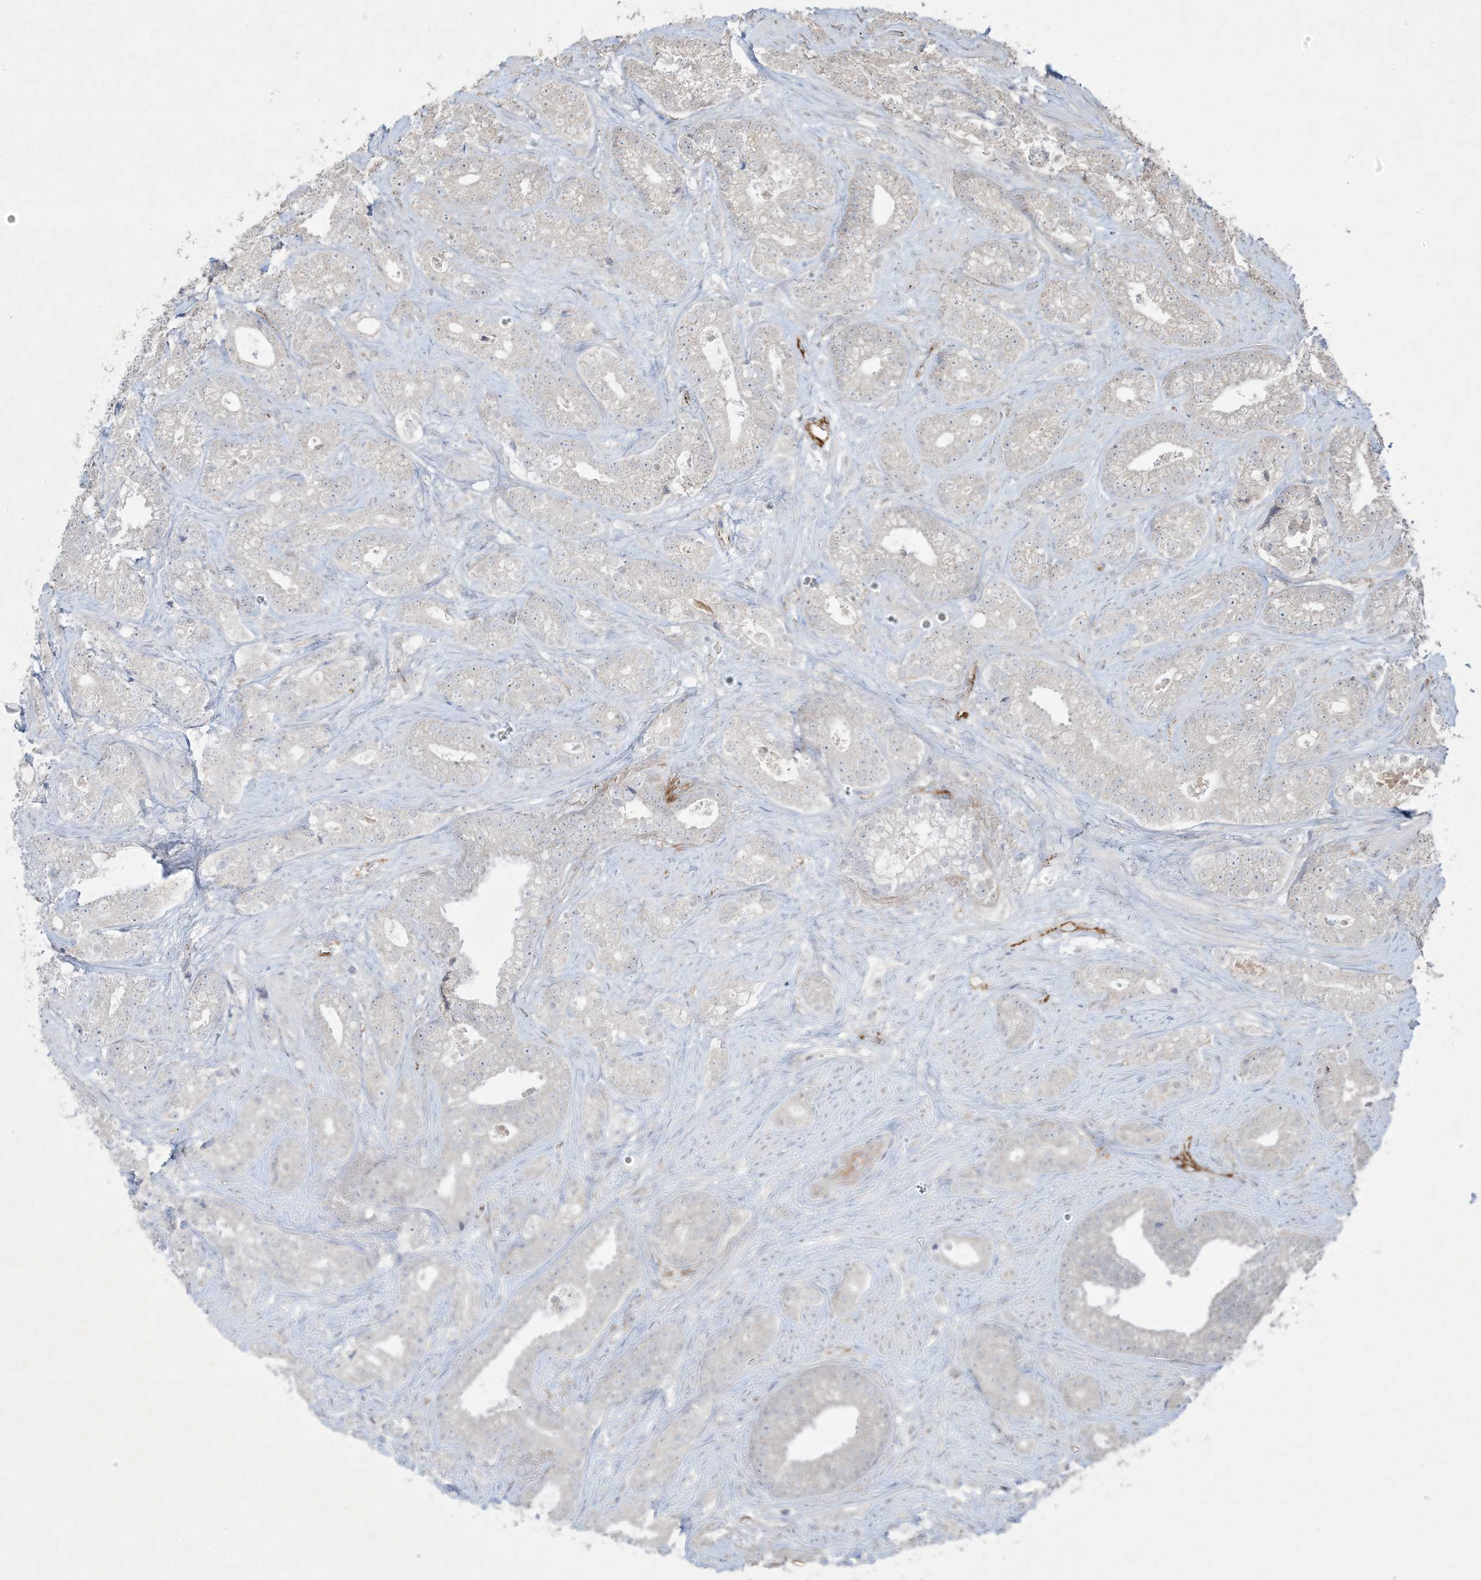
{"staining": {"intensity": "negative", "quantity": "none", "location": "none"}, "tissue": "prostate cancer", "cell_type": "Tumor cells", "image_type": "cancer", "snomed": [{"axis": "morphology", "description": "Adenocarcinoma, High grade"}, {"axis": "topography", "description": "Prostate and seminal vesicle, NOS"}], "caption": "High power microscopy image of an immunohistochemistry image of adenocarcinoma (high-grade) (prostate), revealing no significant positivity in tumor cells.", "gene": "PRSS36", "patient": {"sex": "male", "age": 67}}